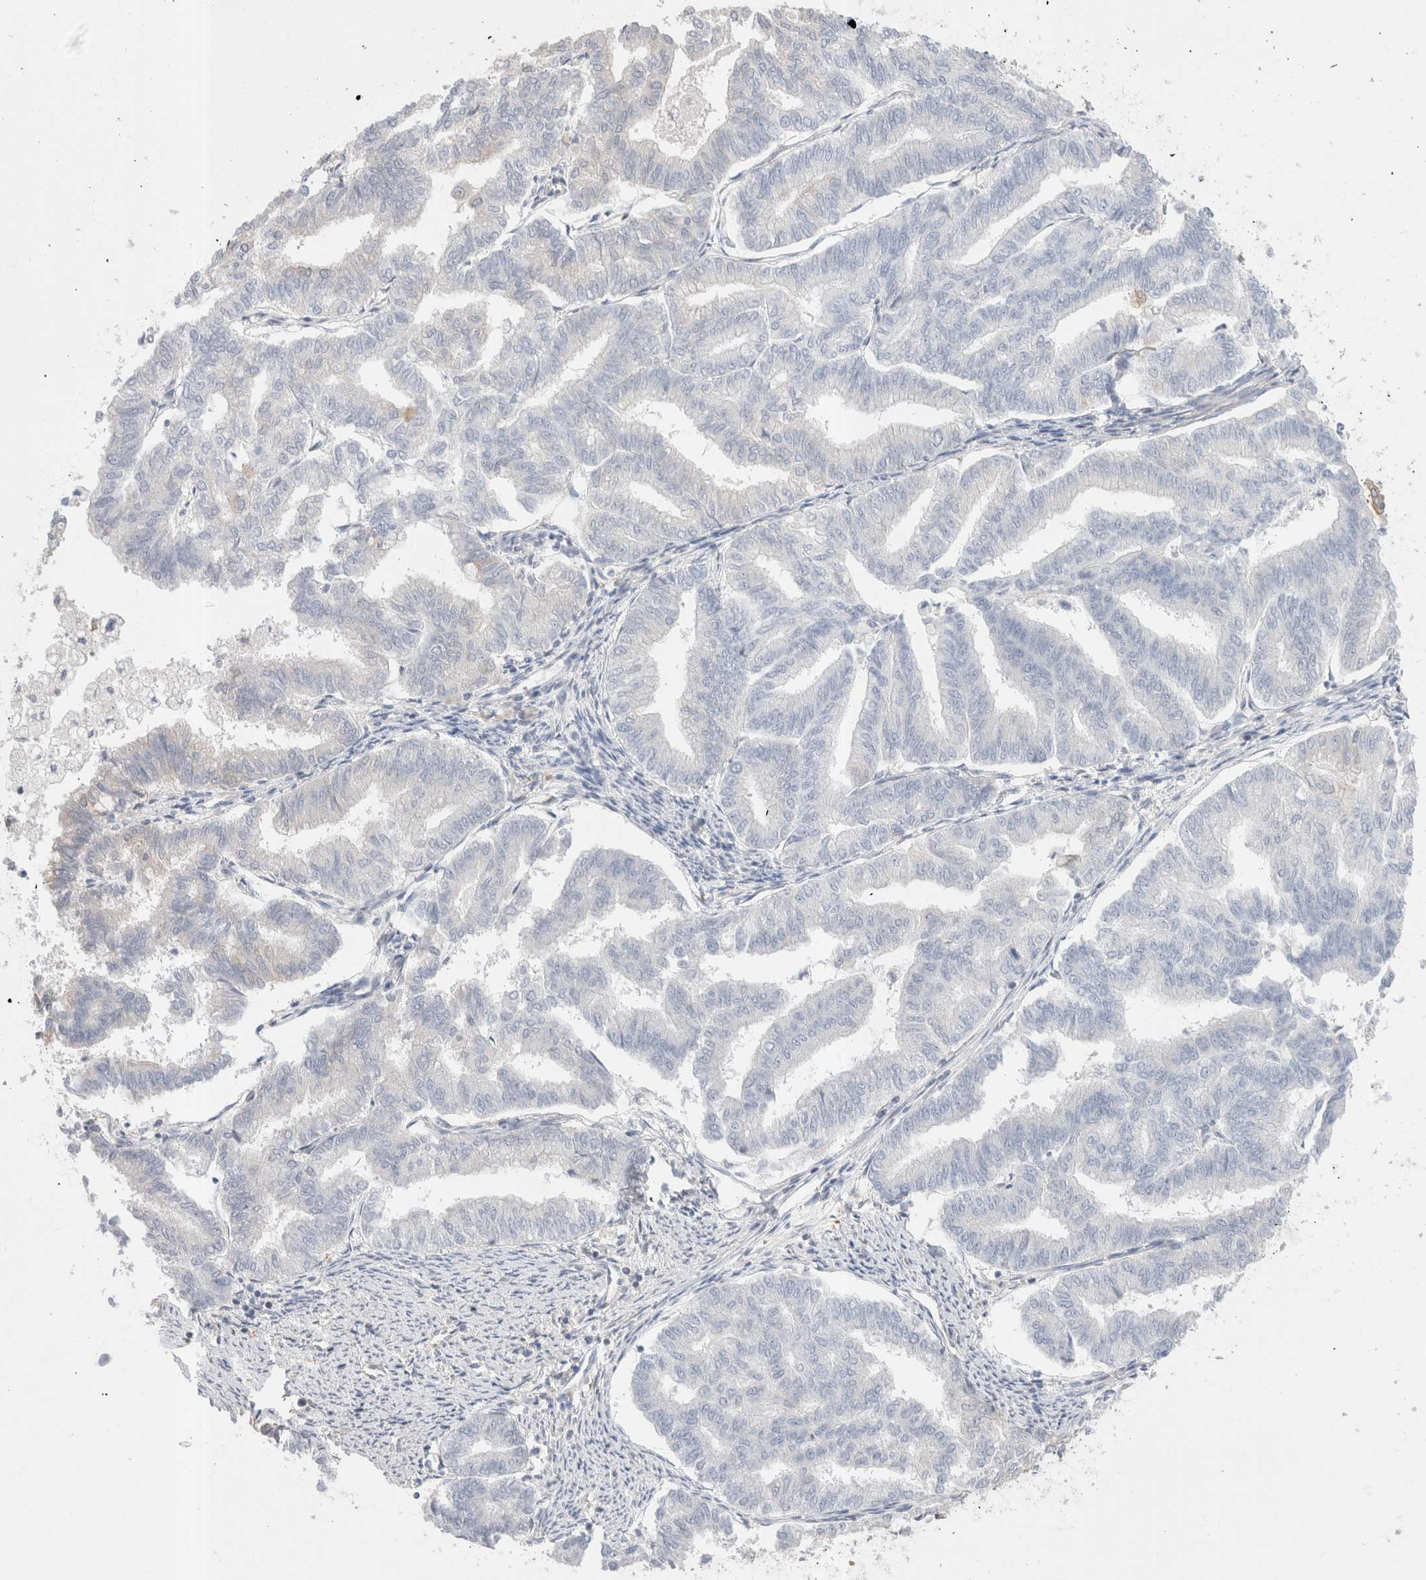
{"staining": {"intensity": "negative", "quantity": "none", "location": "none"}, "tissue": "endometrial cancer", "cell_type": "Tumor cells", "image_type": "cancer", "snomed": [{"axis": "morphology", "description": "Adenocarcinoma, NOS"}, {"axis": "topography", "description": "Endometrium"}], "caption": "Image shows no significant protein positivity in tumor cells of adenocarcinoma (endometrial).", "gene": "CAPN2", "patient": {"sex": "female", "age": 79}}